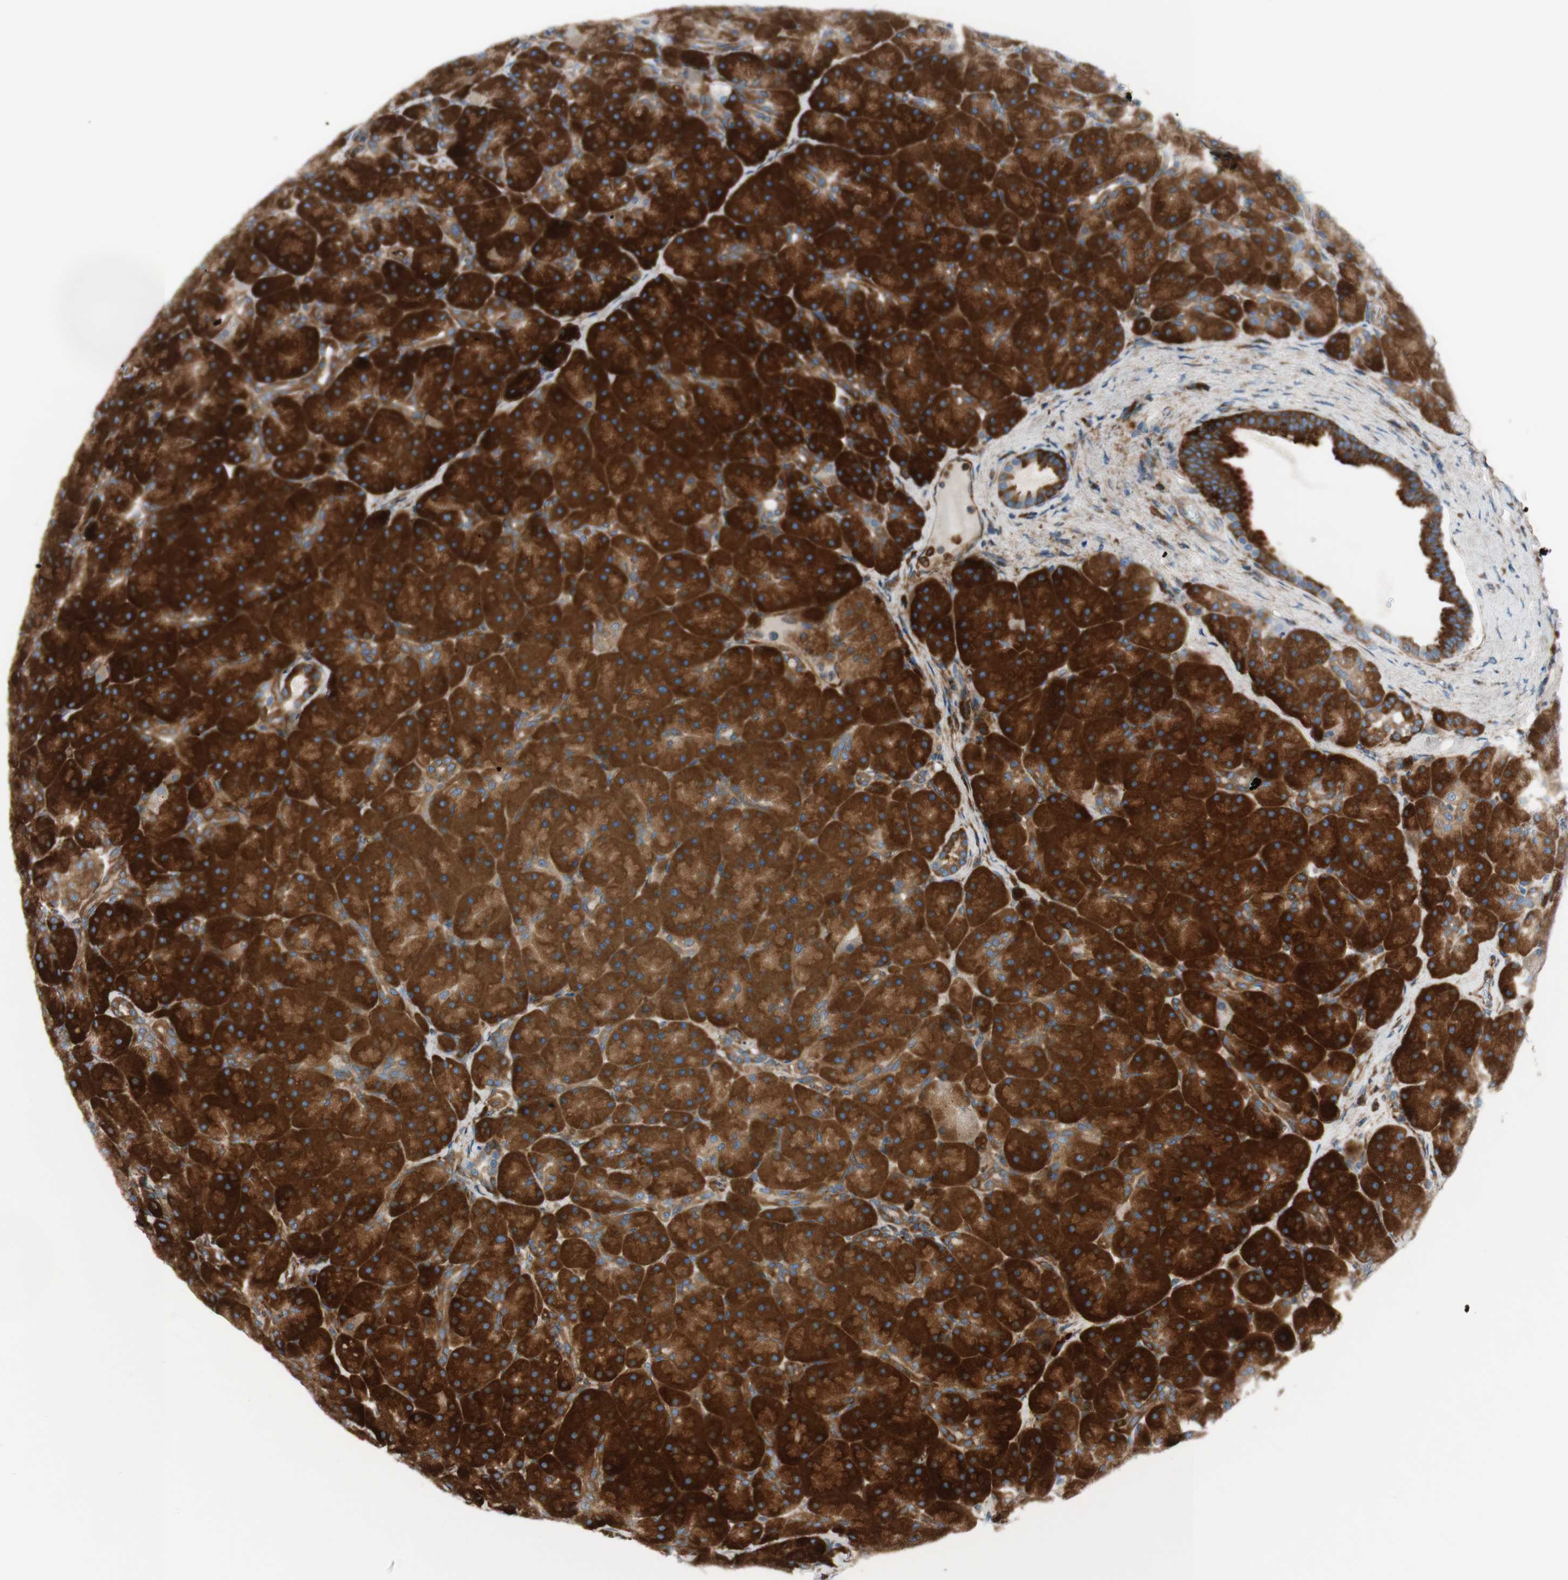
{"staining": {"intensity": "strong", "quantity": ">75%", "location": "cytoplasmic/membranous"}, "tissue": "pancreas", "cell_type": "Exocrine glandular cells", "image_type": "normal", "snomed": [{"axis": "morphology", "description": "Normal tissue, NOS"}, {"axis": "topography", "description": "Pancreas"}], "caption": "Immunohistochemistry (DAB) staining of normal pancreas demonstrates strong cytoplasmic/membranous protein positivity in about >75% of exocrine glandular cells. (DAB IHC with brightfield microscopy, high magnification).", "gene": "CCN4", "patient": {"sex": "male", "age": 66}}